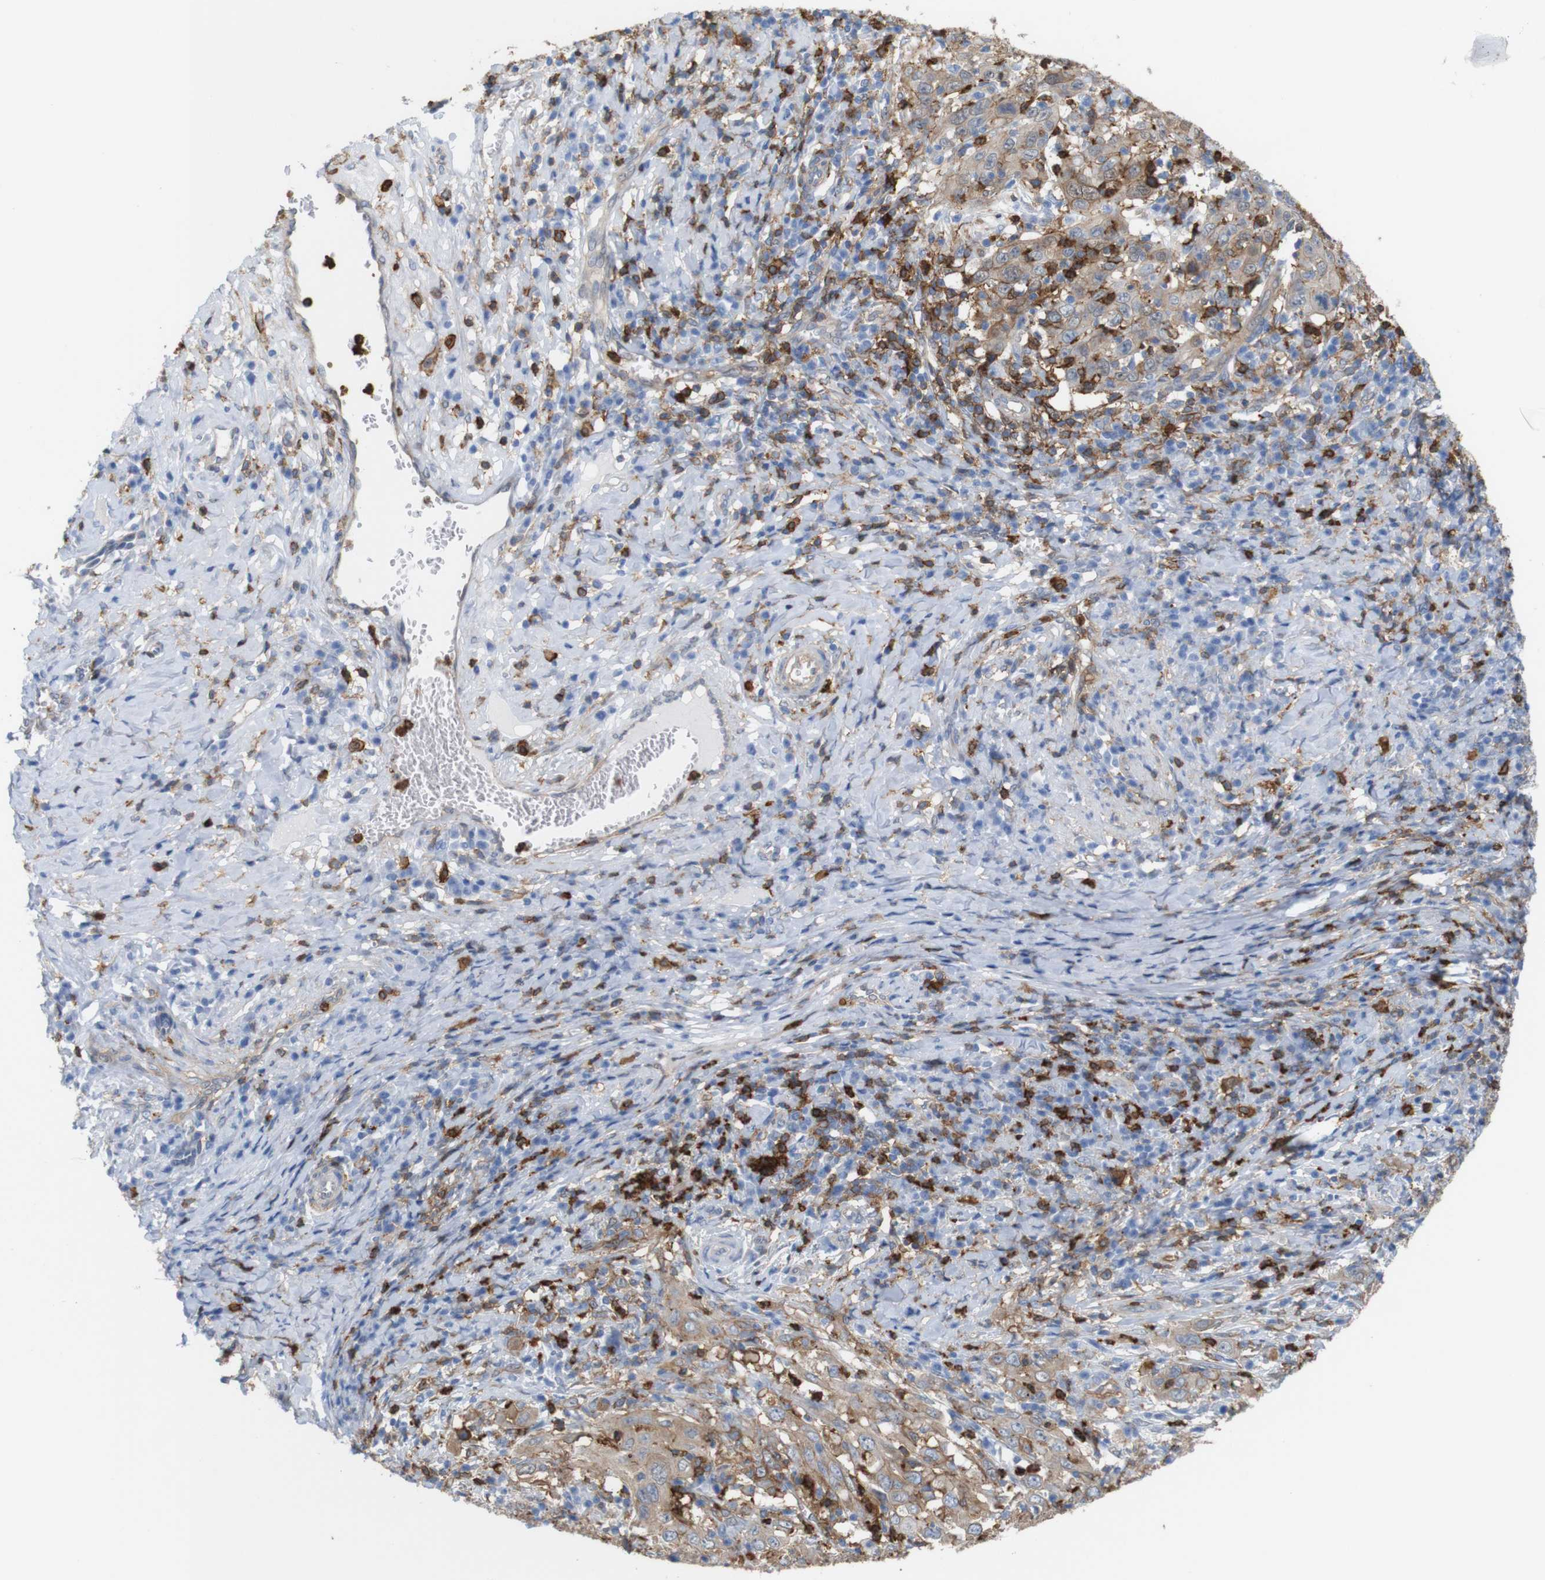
{"staining": {"intensity": "weak", "quantity": ">75%", "location": "cytoplasmic/membranous"}, "tissue": "cervical cancer", "cell_type": "Tumor cells", "image_type": "cancer", "snomed": [{"axis": "morphology", "description": "Squamous cell carcinoma, NOS"}, {"axis": "topography", "description": "Cervix"}], "caption": "The immunohistochemical stain highlights weak cytoplasmic/membranous expression in tumor cells of squamous cell carcinoma (cervical) tissue.", "gene": "ANXA1", "patient": {"sex": "female", "age": 46}}